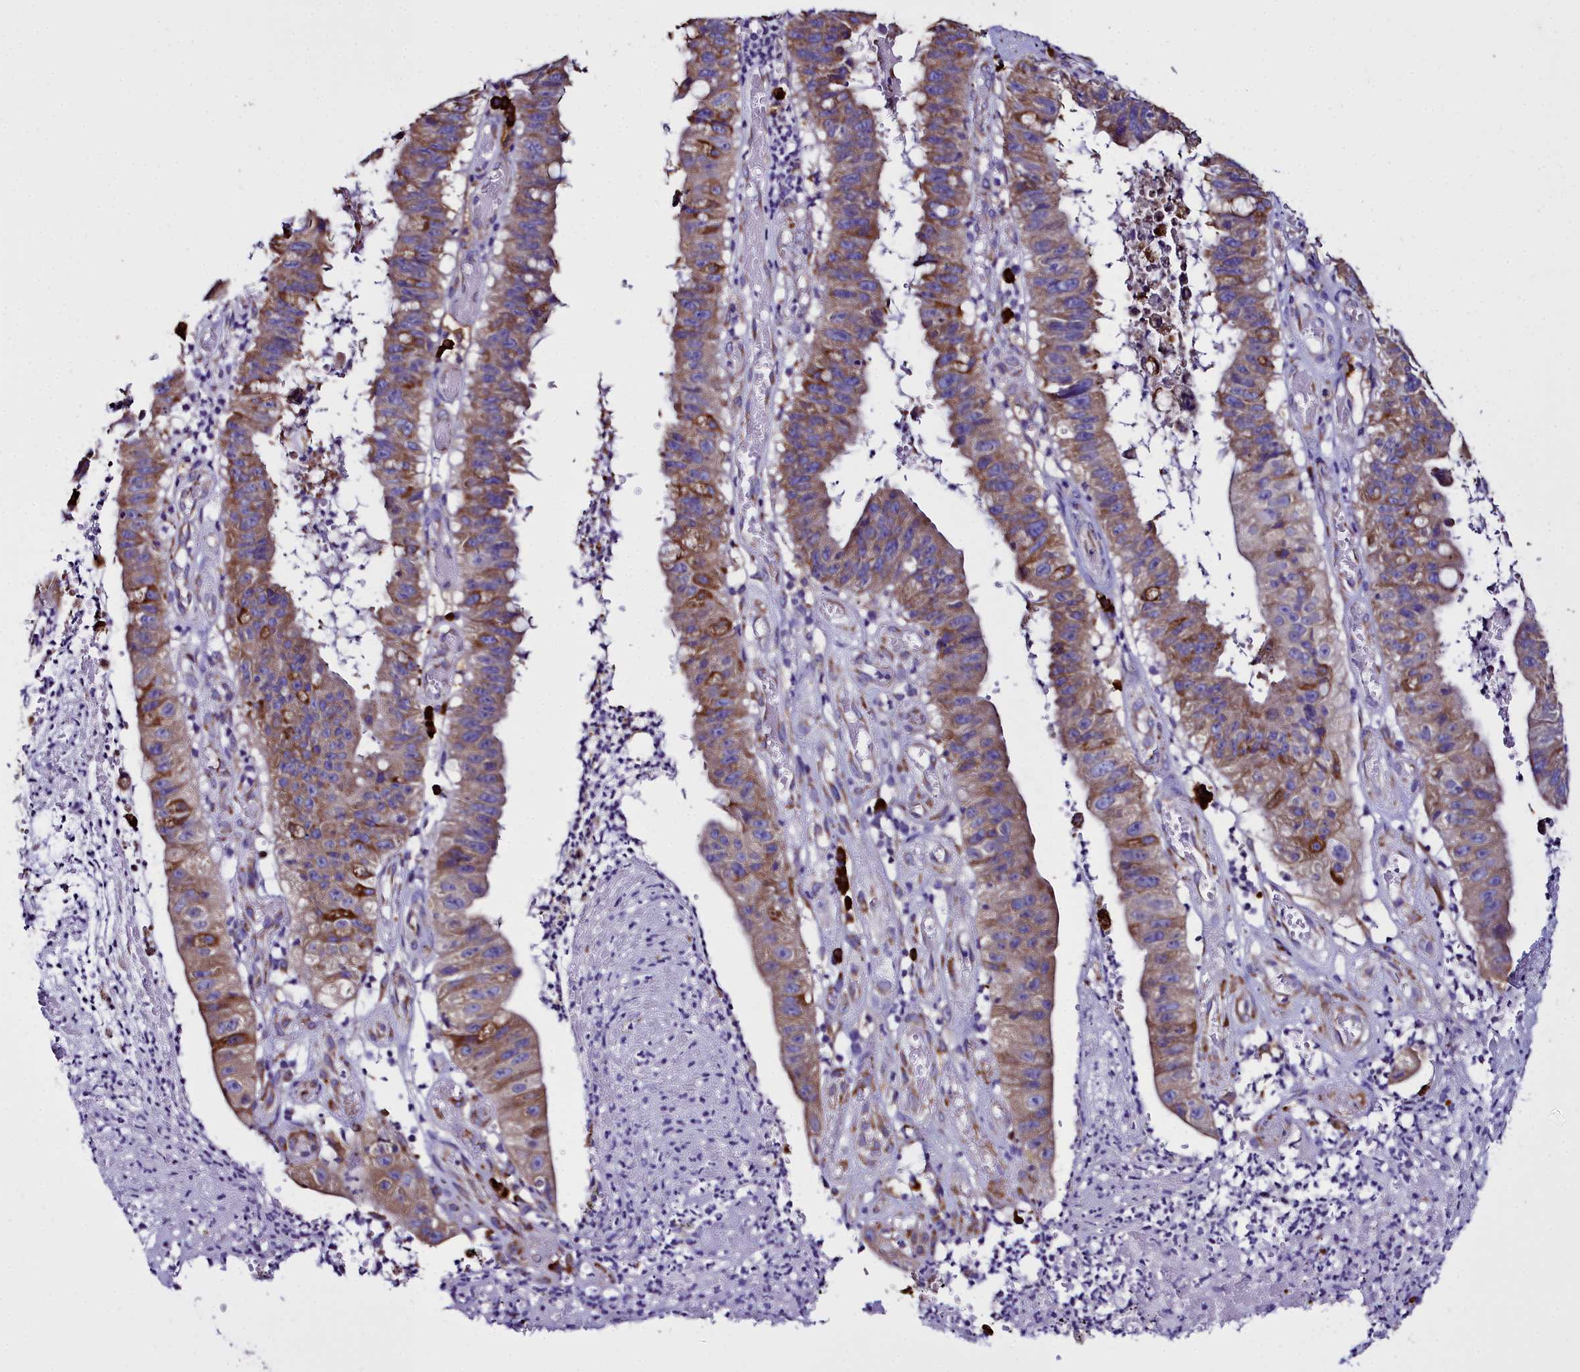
{"staining": {"intensity": "moderate", "quantity": ">75%", "location": "cytoplasmic/membranous"}, "tissue": "stomach cancer", "cell_type": "Tumor cells", "image_type": "cancer", "snomed": [{"axis": "morphology", "description": "Adenocarcinoma, NOS"}, {"axis": "topography", "description": "Stomach"}], "caption": "A brown stain highlights moderate cytoplasmic/membranous expression of a protein in adenocarcinoma (stomach) tumor cells.", "gene": "TXNDC5", "patient": {"sex": "male", "age": 59}}